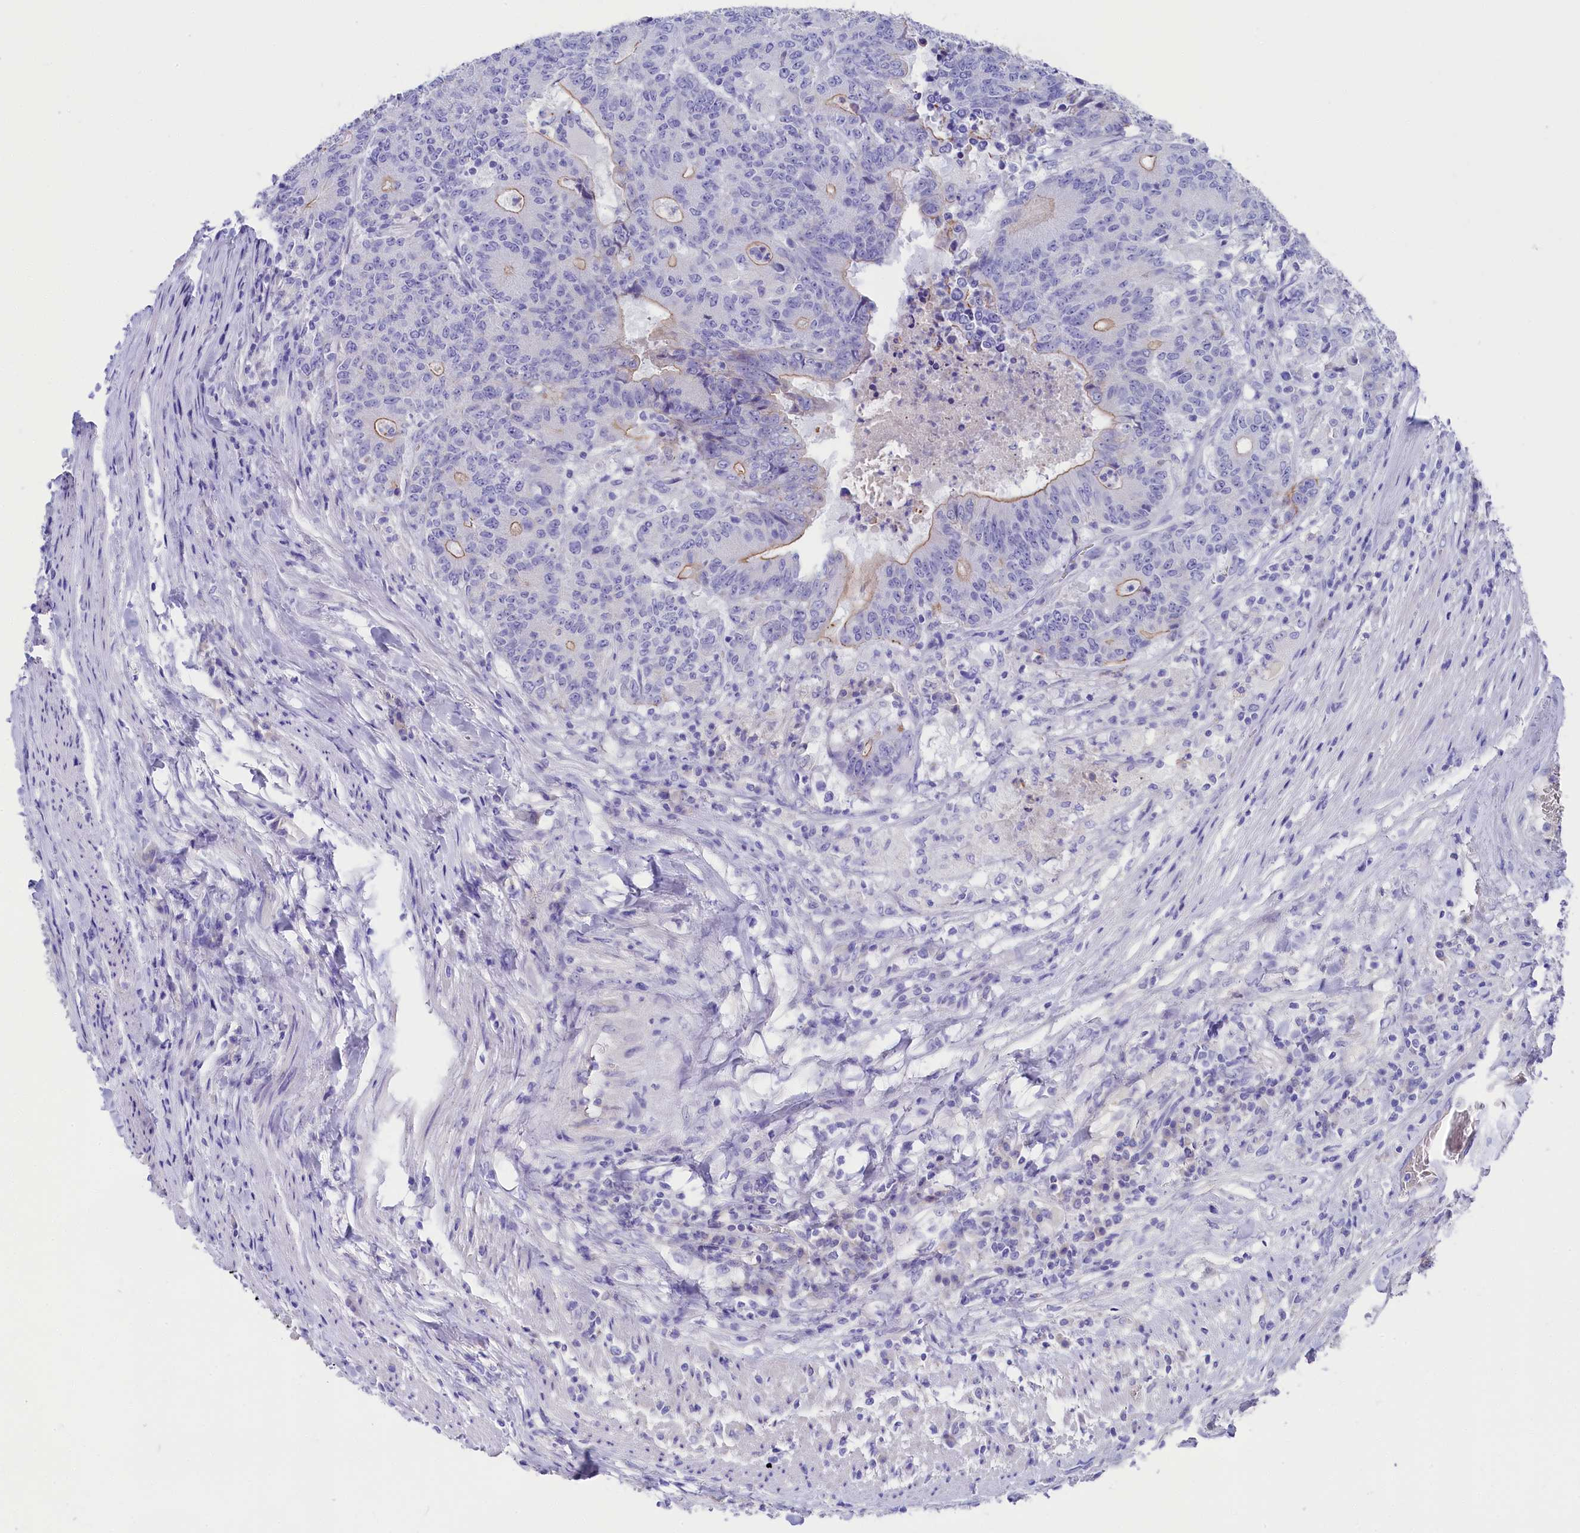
{"staining": {"intensity": "weak", "quantity": "<25%", "location": "cytoplasmic/membranous"}, "tissue": "colorectal cancer", "cell_type": "Tumor cells", "image_type": "cancer", "snomed": [{"axis": "morphology", "description": "Adenocarcinoma, NOS"}, {"axis": "topography", "description": "Colon"}], "caption": "The immunohistochemistry (IHC) histopathology image has no significant staining in tumor cells of colorectal cancer tissue.", "gene": "SULT2A1", "patient": {"sex": "female", "age": 75}}